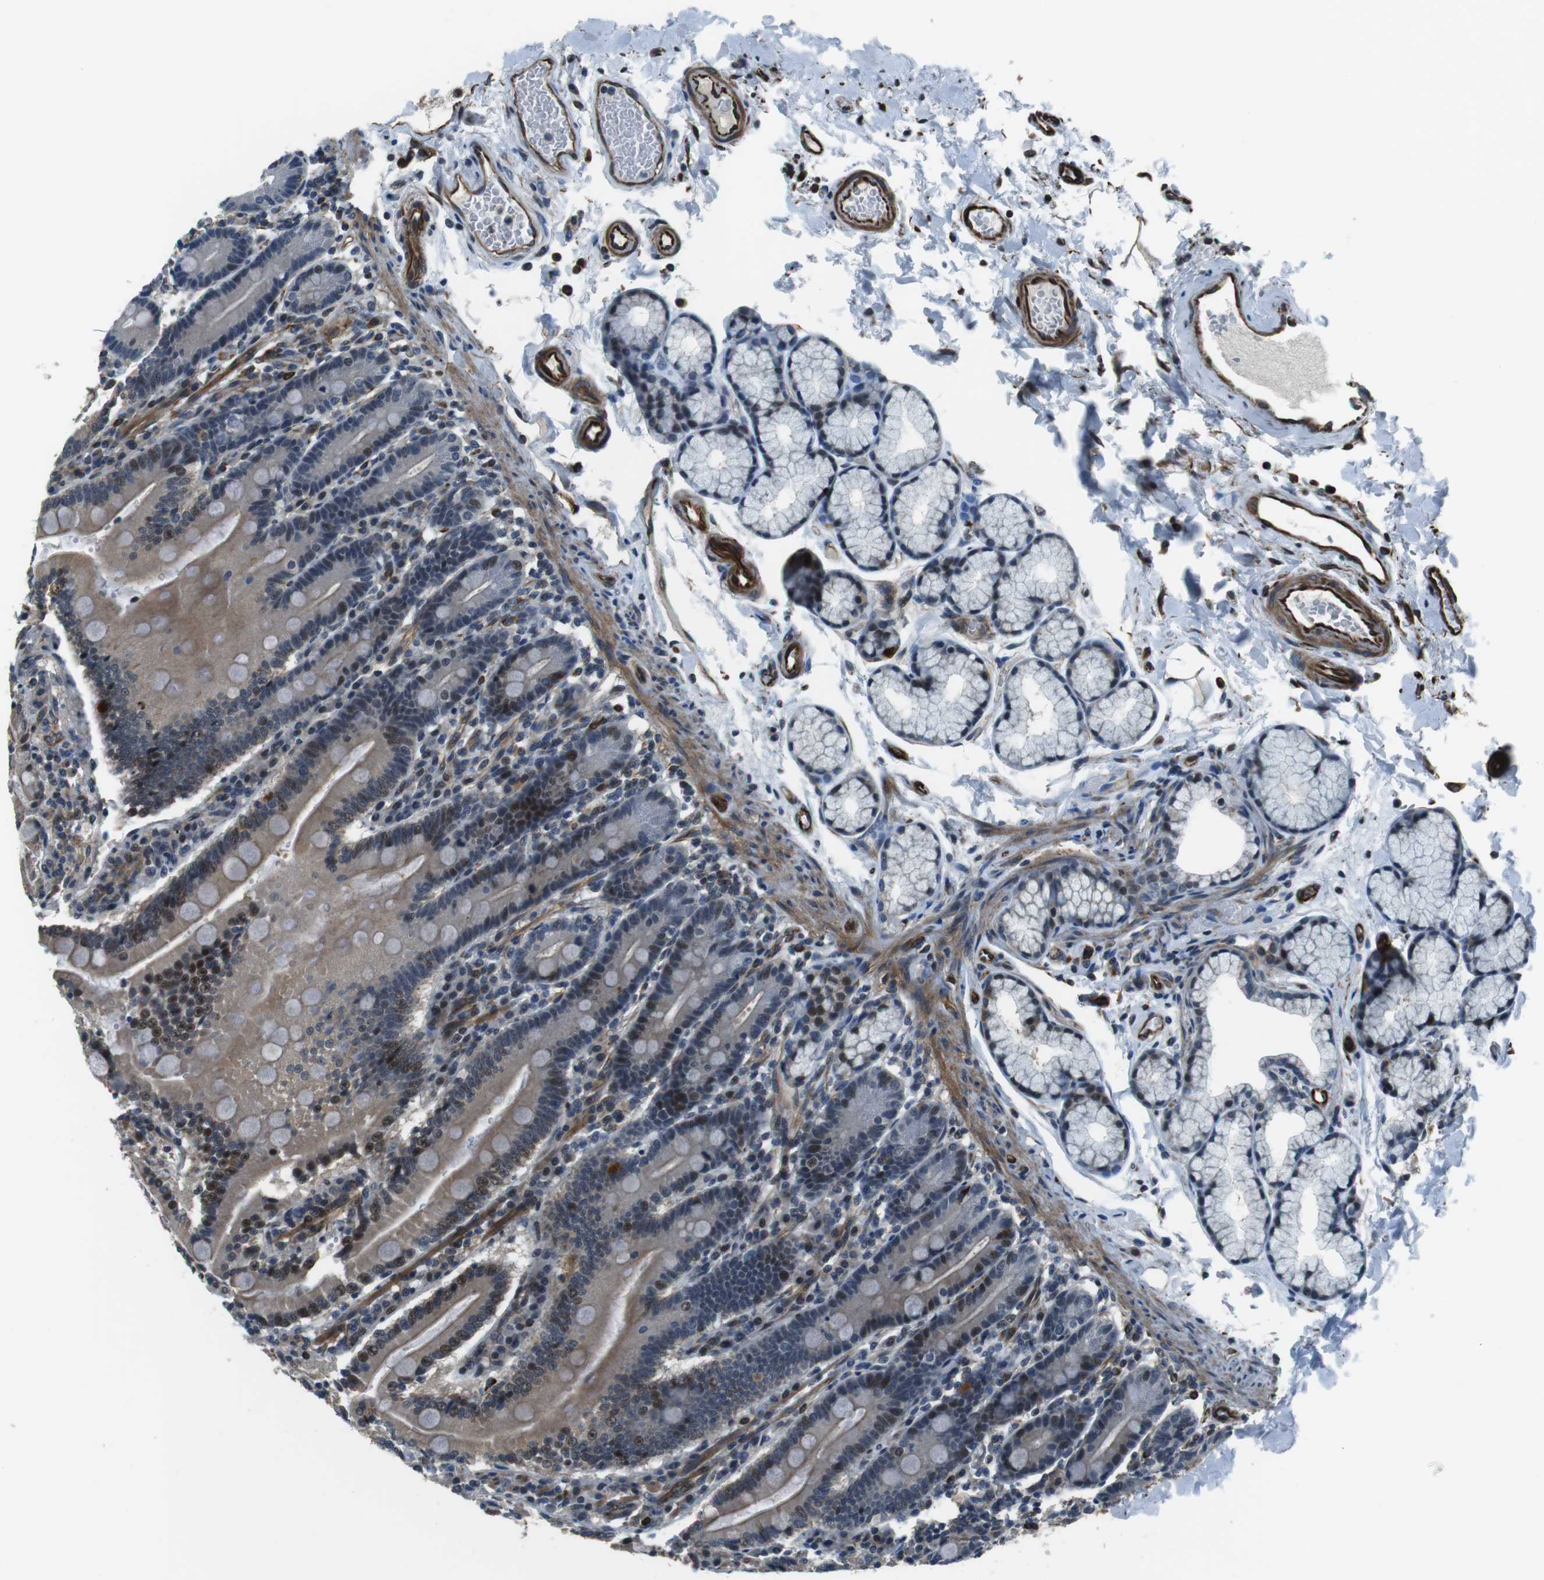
{"staining": {"intensity": "strong", "quantity": "25%-75%", "location": "cytoplasmic/membranous,nuclear"}, "tissue": "duodenum", "cell_type": "Glandular cells", "image_type": "normal", "snomed": [{"axis": "morphology", "description": "Normal tissue, NOS"}, {"axis": "topography", "description": "Small intestine, NOS"}], "caption": "Protein staining of benign duodenum demonstrates strong cytoplasmic/membranous,nuclear positivity in approximately 25%-75% of glandular cells. Using DAB (brown) and hematoxylin (blue) stains, captured at high magnification using brightfield microscopy.", "gene": "LRRC49", "patient": {"sex": "female", "age": 71}}